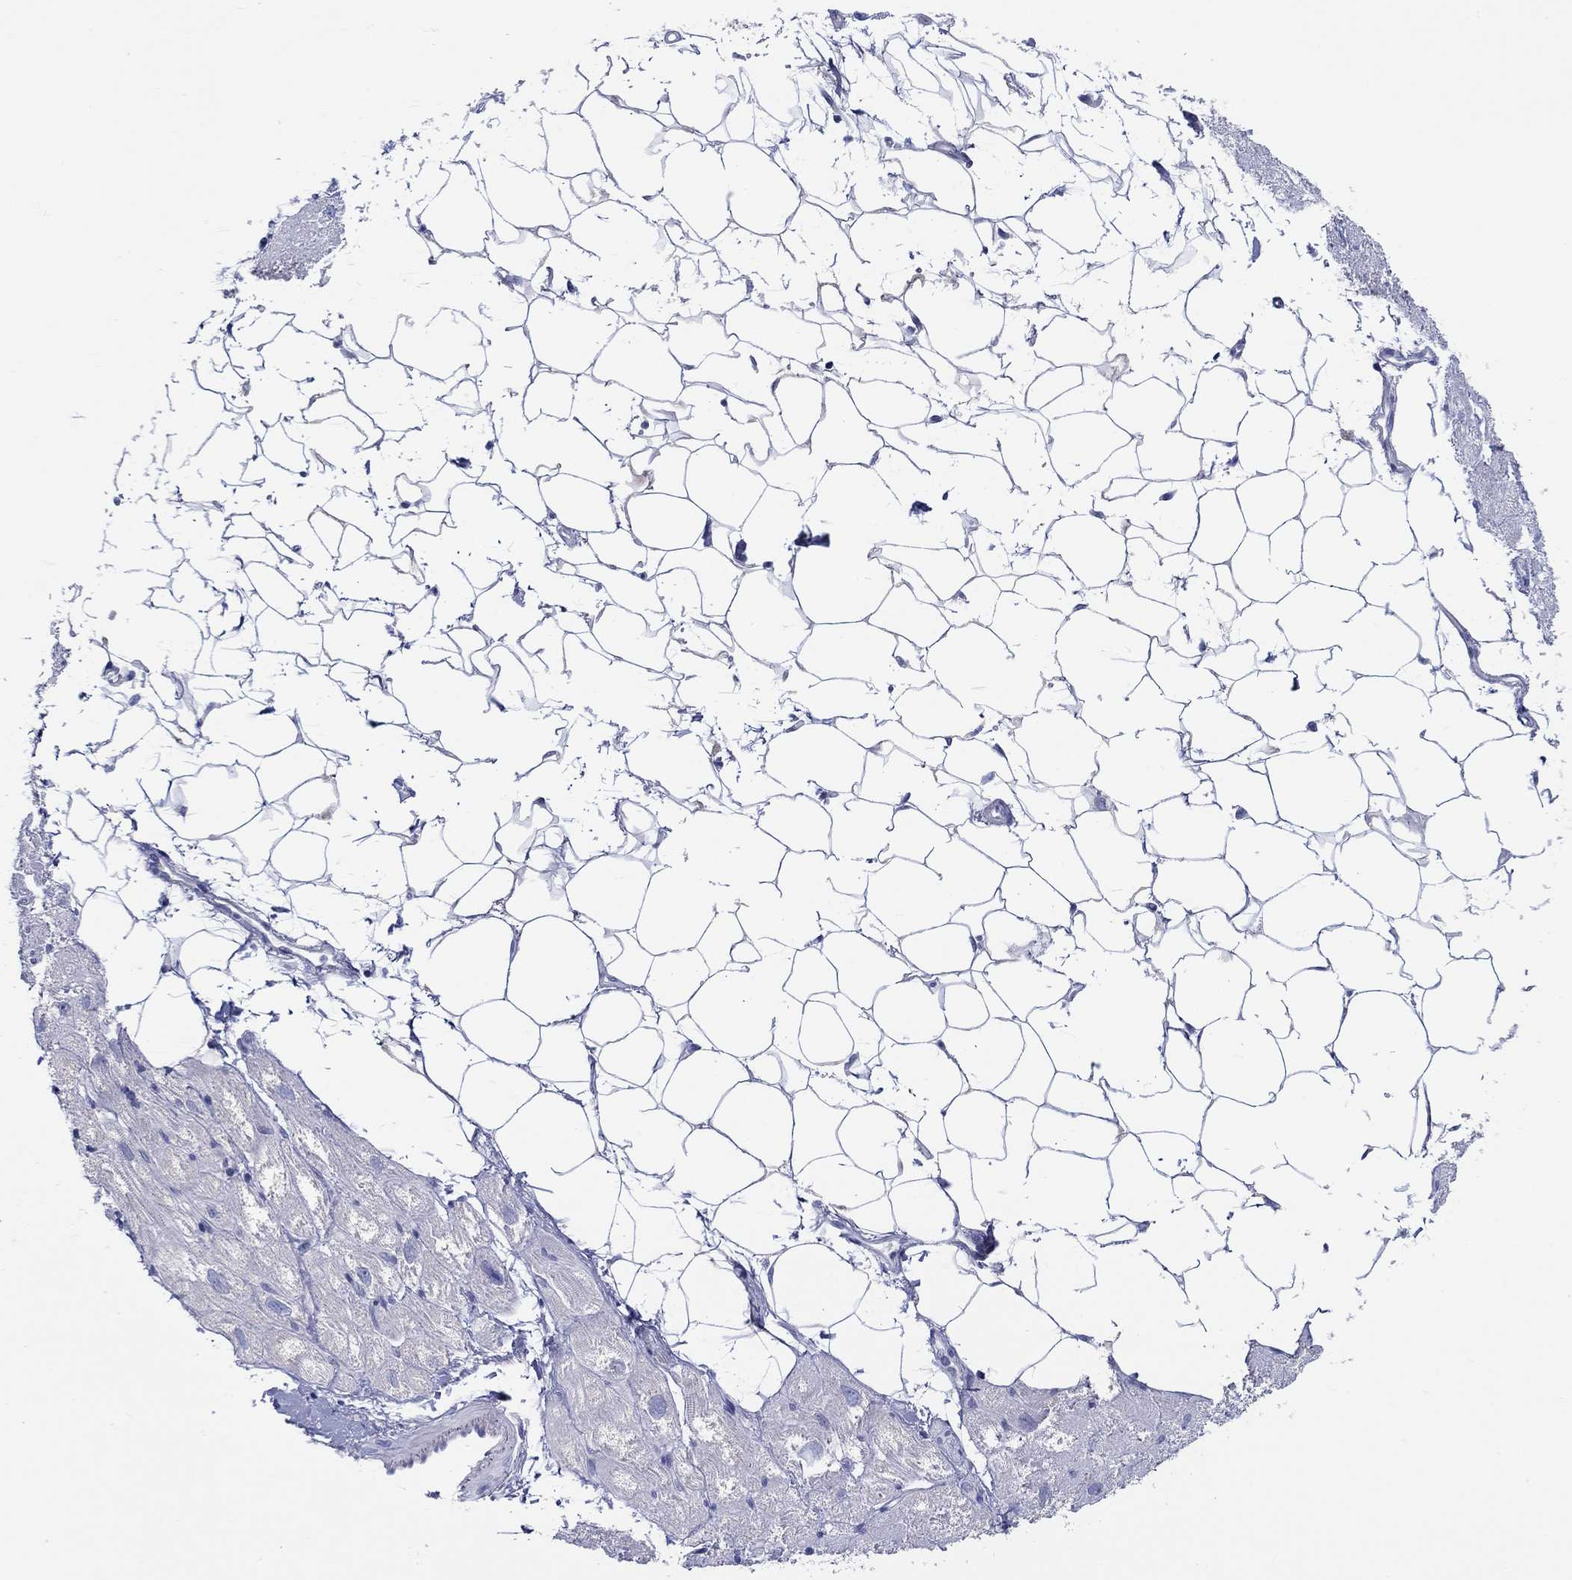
{"staining": {"intensity": "negative", "quantity": "none", "location": "none"}, "tissue": "heart muscle", "cell_type": "Cardiomyocytes", "image_type": "normal", "snomed": [{"axis": "morphology", "description": "Normal tissue, NOS"}, {"axis": "topography", "description": "Heart"}], "caption": "This image is of benign heart muscle stained with immunohistochemistry to label a protein in brown with the nuclei are counter-stained blue. There is no positivity in cardiomyocytes. Brightfield microscopy of IHC stained with DAB (brown) and hematoxylin (blue), captured at high magnification.", "gene": "HAPLN4", "patient": {"sex": "male", "age": 66}}